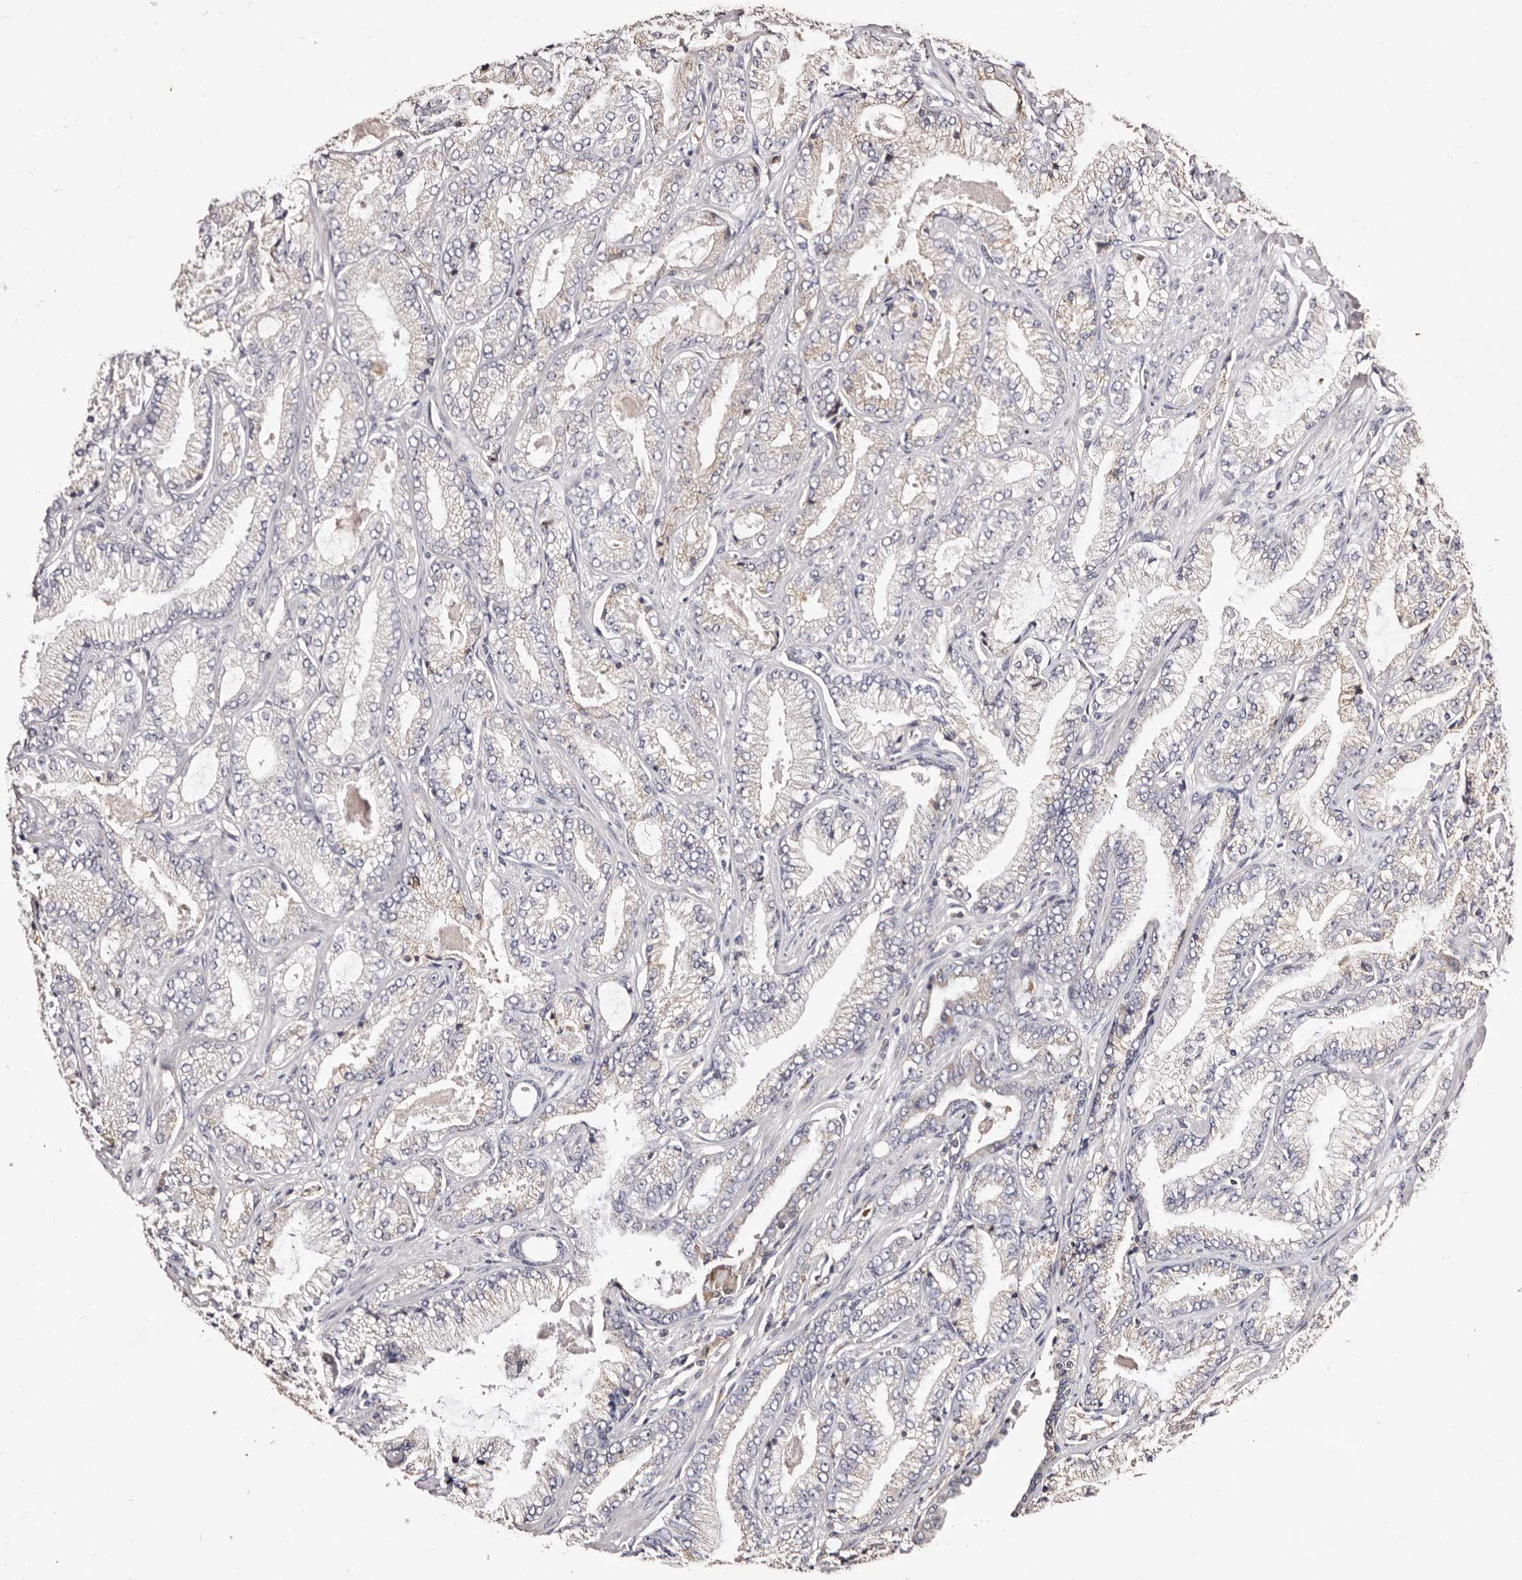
{"staining": {"intensity": "weak", "quantity": "<25%", "location": "cytoplasmic/membranous"}, "tissue": "prostate cancer", "cell_type": "Tumor cells", "image_type": "cancer", "snomed": [{"axis": "morphology", "description": "Adenocarcinoma, High grade"}, {"axis": "topography", "description": "Prostate"}], "caption": "Immunohistochemistry (IHC) of prostate cancer (adenocarcinoma (high-grade)) exhibits no staining in tumor cells.", "gene": "ACBD6", "patient": {"sex": "male", "age": 71}}